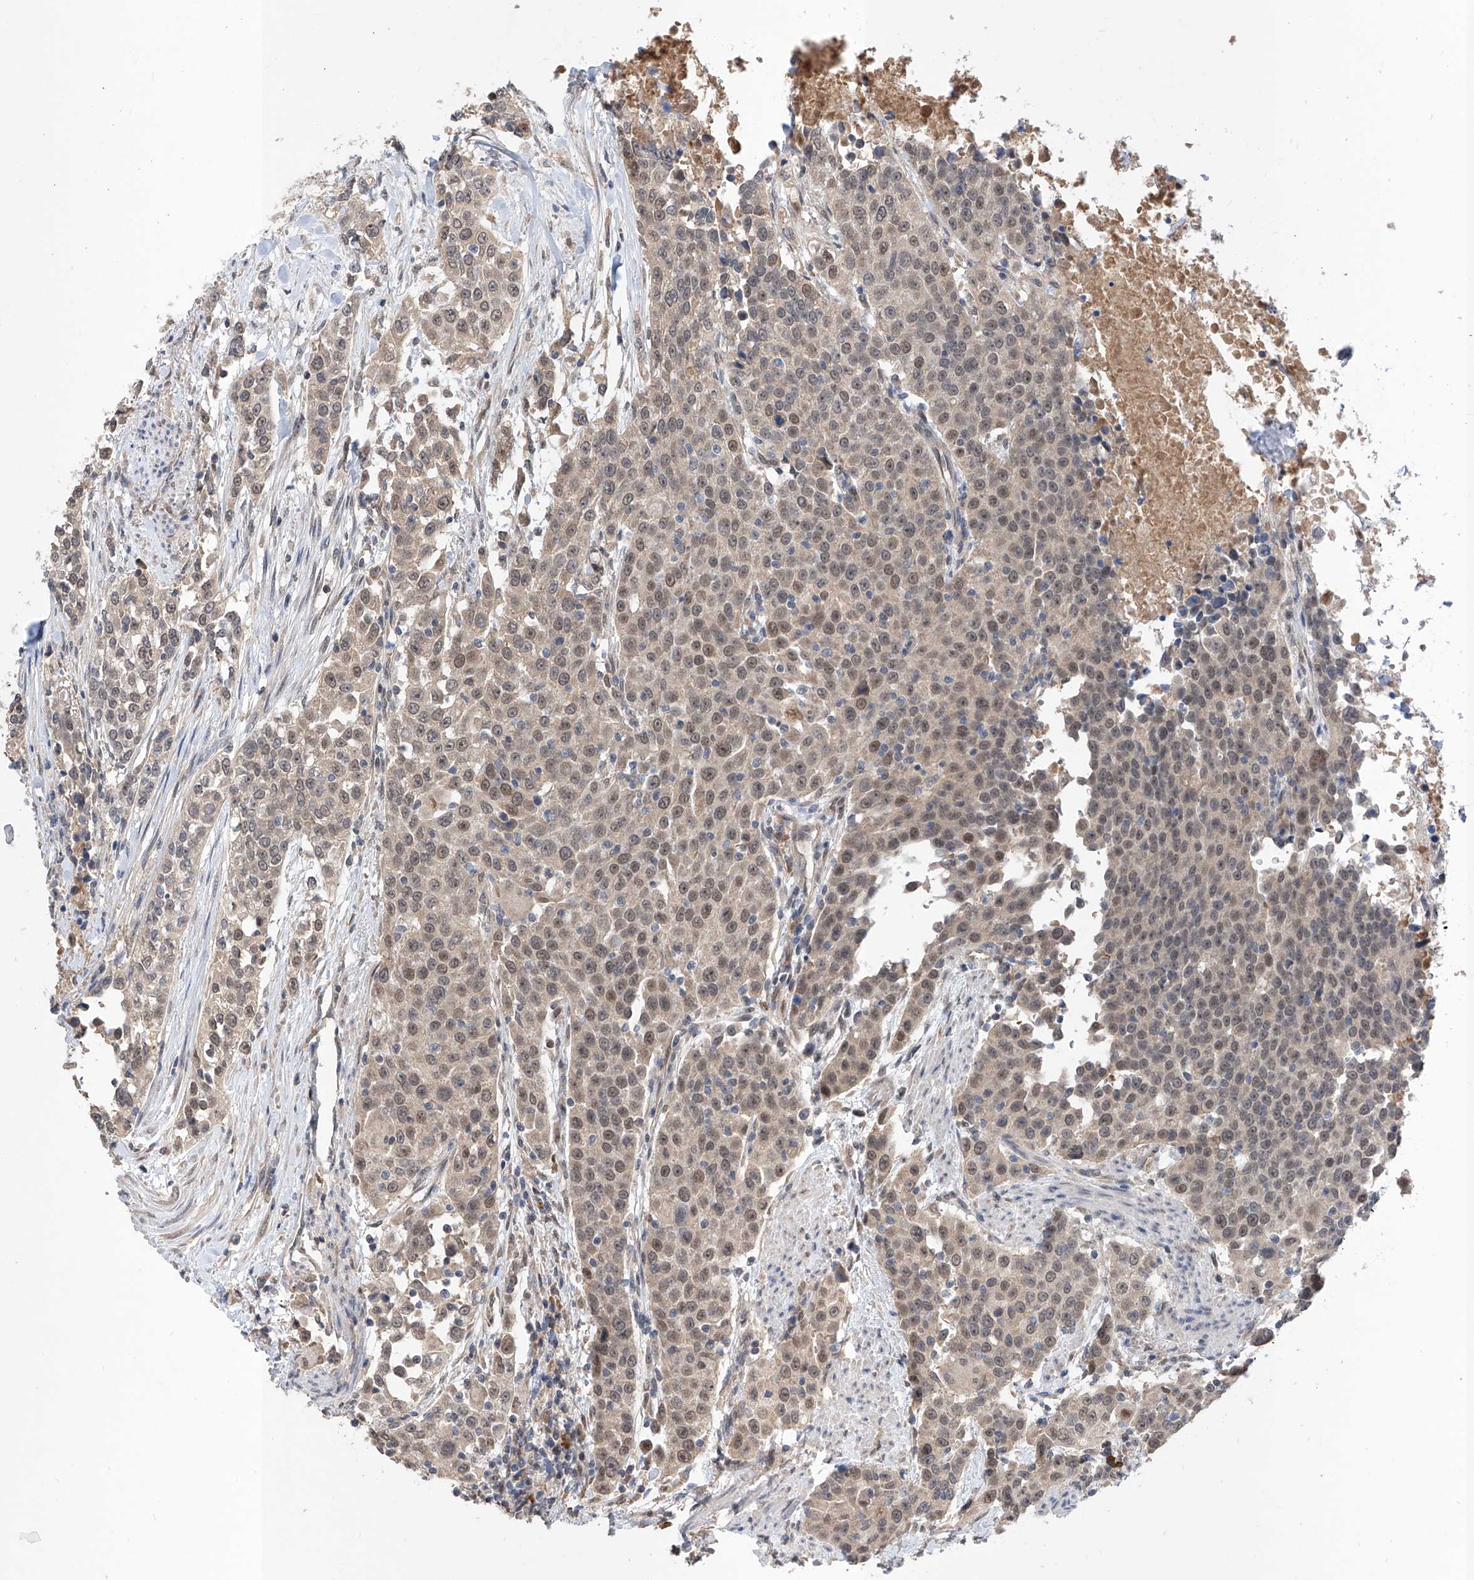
{"staining": {"intensity": "weak", "quantity": "25%-75%", "location": "cytoplasmic/membranous,nuclear"}, "tissue": "urothelial cancer", "cell_type": "Tumor cells", "image_type": "cancer", "snomed": [{"axis": "morphology", "description": "Urothelial carcinoma, High grade"}, {"axis": "topography", "description": "Urinary bladder"}], "caption": "Protein expression analysis of urothelial cancer exhibits weak cytoplasmic/membranous and nuclear expression in about 25%-75% of tumor cells.", "gene": "CARMIL3", "patient": {"sex": "female", "age": 80}}